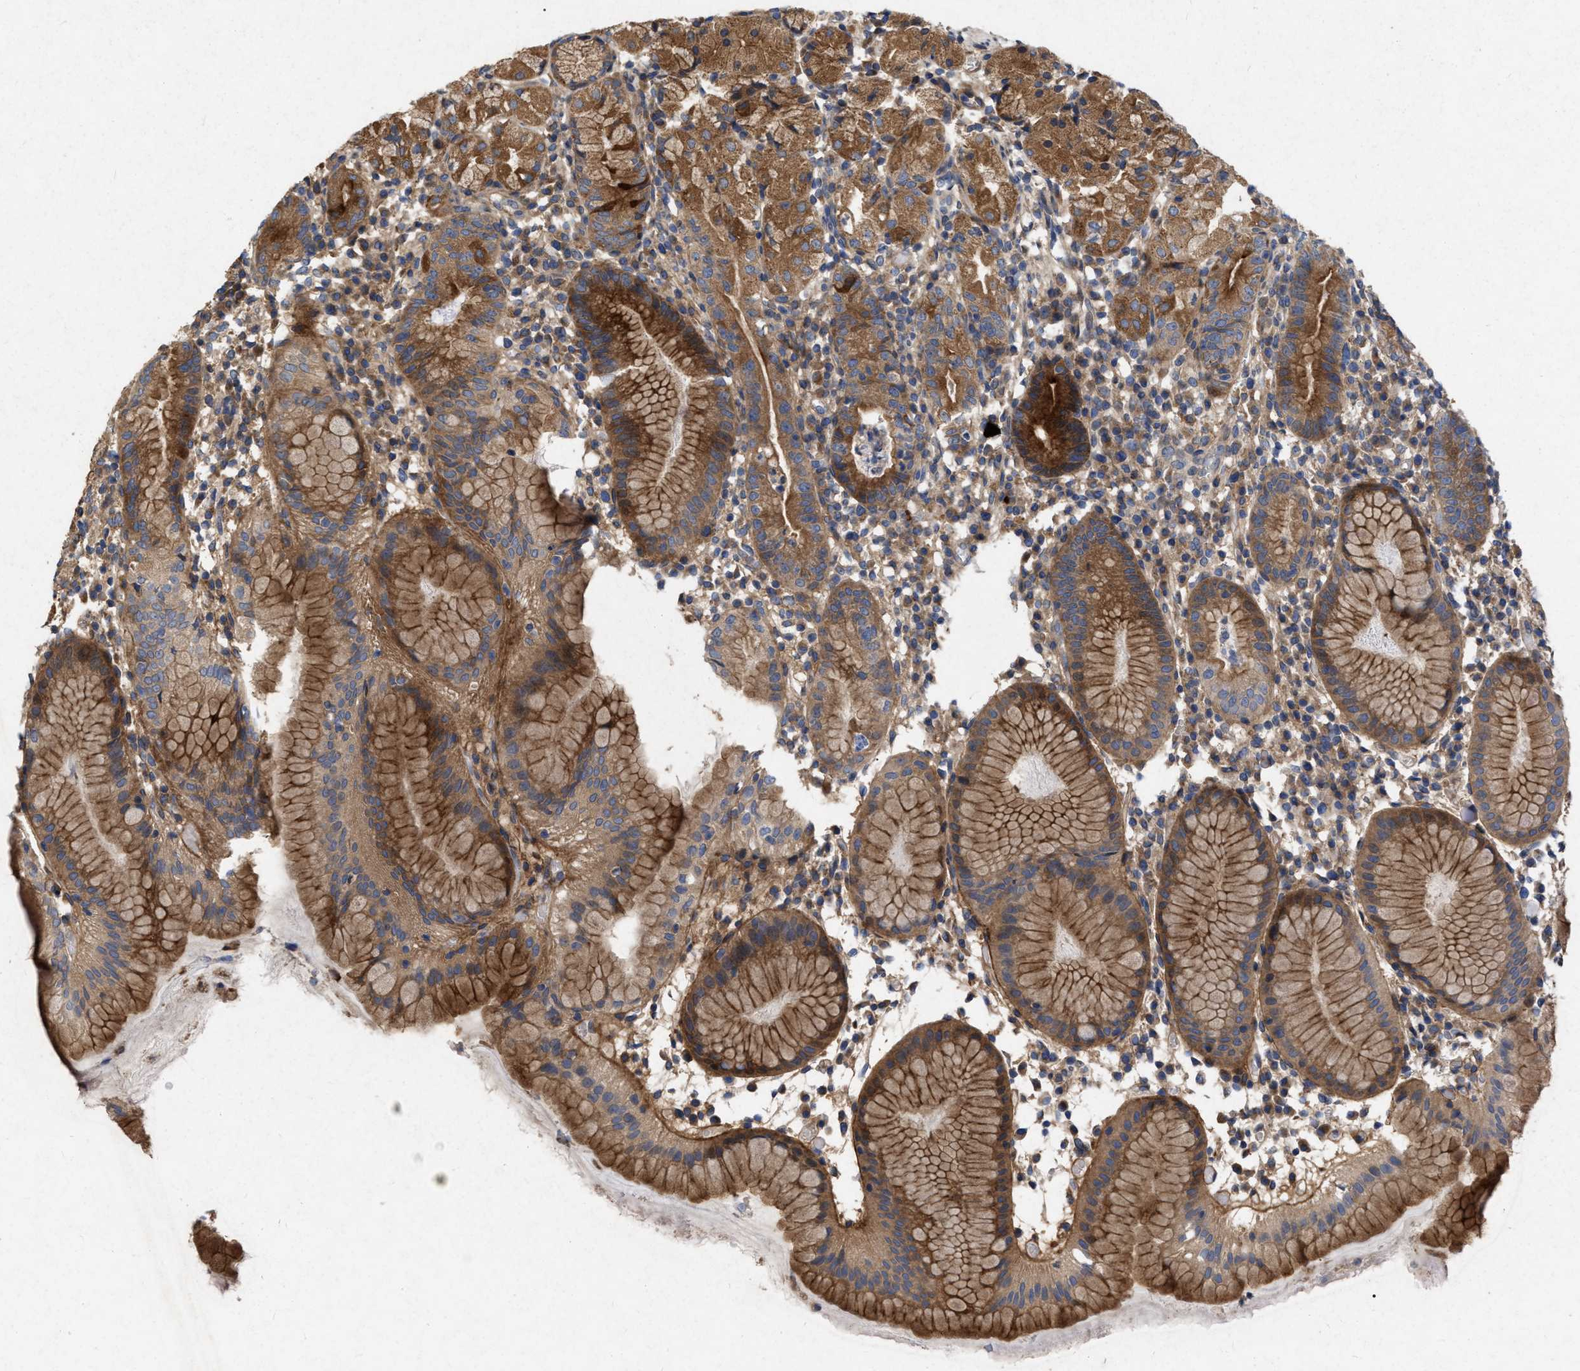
{"staining": {"intensity": "strong", "quantity": ">75%", "location": "cytoplasmic/membranous"}, "tissue": "stomach", "cell_type": "Glandular cells", "image_type": "normal", "snomed": [{"axis": "morphology", "description": "Normal tissue, NOS"}, {"axis": "topography", "description": "Stomach"}, {"axis": "topography", "description": "Stomach, lower"}], "caption": "DAB (3,3'-diaminobenzidine) immunohistochemical staining of benign human stomach displays strong cytoplasmic/membranous protein positivity in about >75% of glandular cells.", "gene": "CDKN2C", "patient": {"sex": "female", "age": 75}}